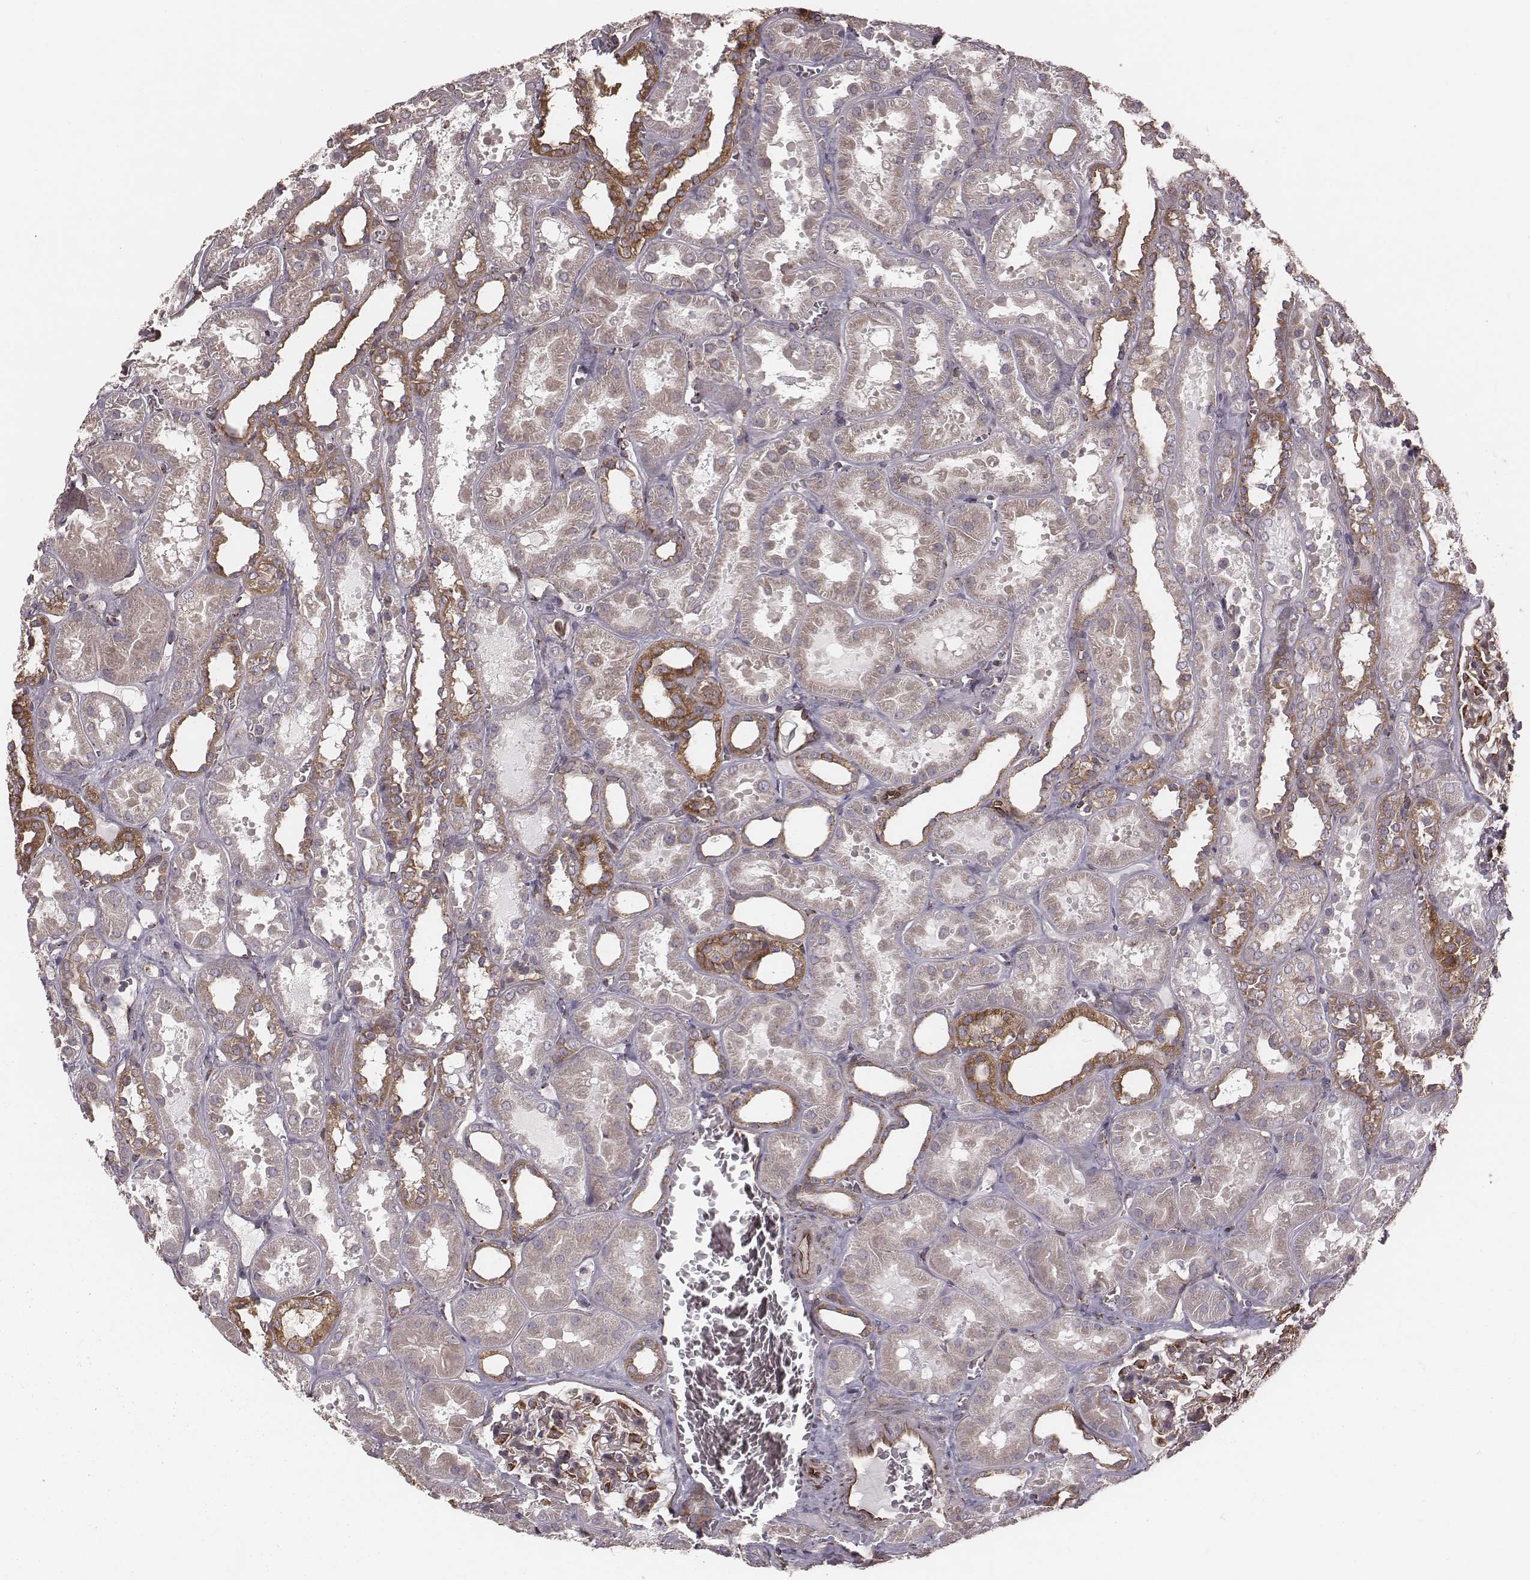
{"staining": {"intensity": "strong", "quantity": "25%-75%", "location": "cytoplasmic/membranous"}, "tissue": "kidney", "cell_type": "Cells in glomeruli", "image_type": "normal", "snomed": [{"axis": "morphology", "description": "Normal tissue, NOS"}, {"axis": "topography", "description": "Kidney"}], "caption": "This is an image of IHC staining of normal kidney, which shows strong expression in the cytoplasmic/membranous of cells in glomeruli.", "gene": "PALMD", "patient": {"sex": "female", "age": 41}}